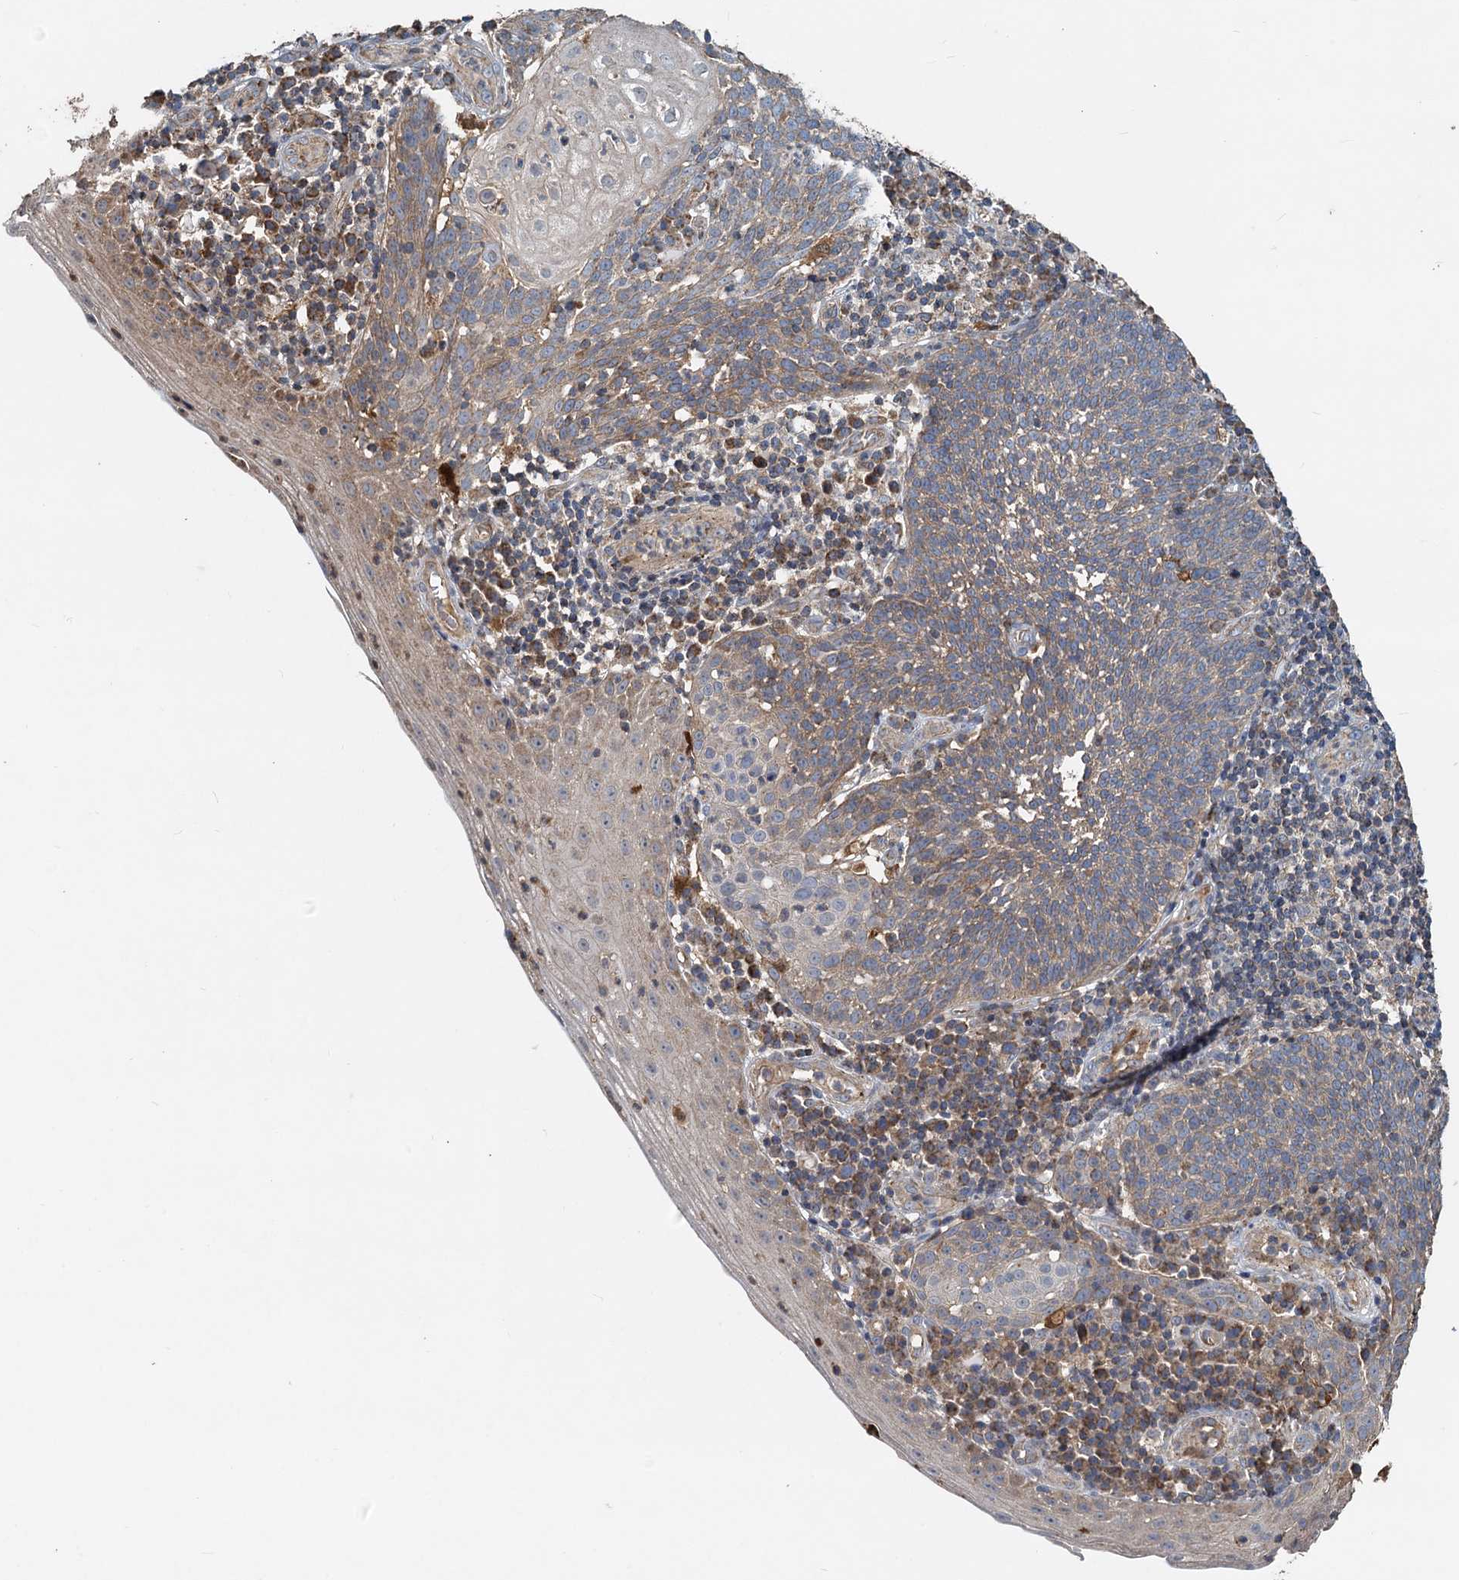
{"staining": {"intensity": "weak", "quantity": "25%-75%", "location": "cytoplasmic/membranous"}, "tissue": "cervical cancer", "cell_type": "Tumor cells", "image_type": "cancer", "snomed": [{"axis": "morphology", "description": "Squamous cell carcinoma, NOS"}, {"axis": "topography", "description": "Cervix"}], "caption": "Protein expression analysis of cervical cancer (squamous cell carcinoma) exhibits weak cytoplasmic/membranous positivity in about 25%-75% of tumor cells. Nuclei are stained in blue.", "gene": "SDS", "patient": {"sex": "female", "age": 34}}